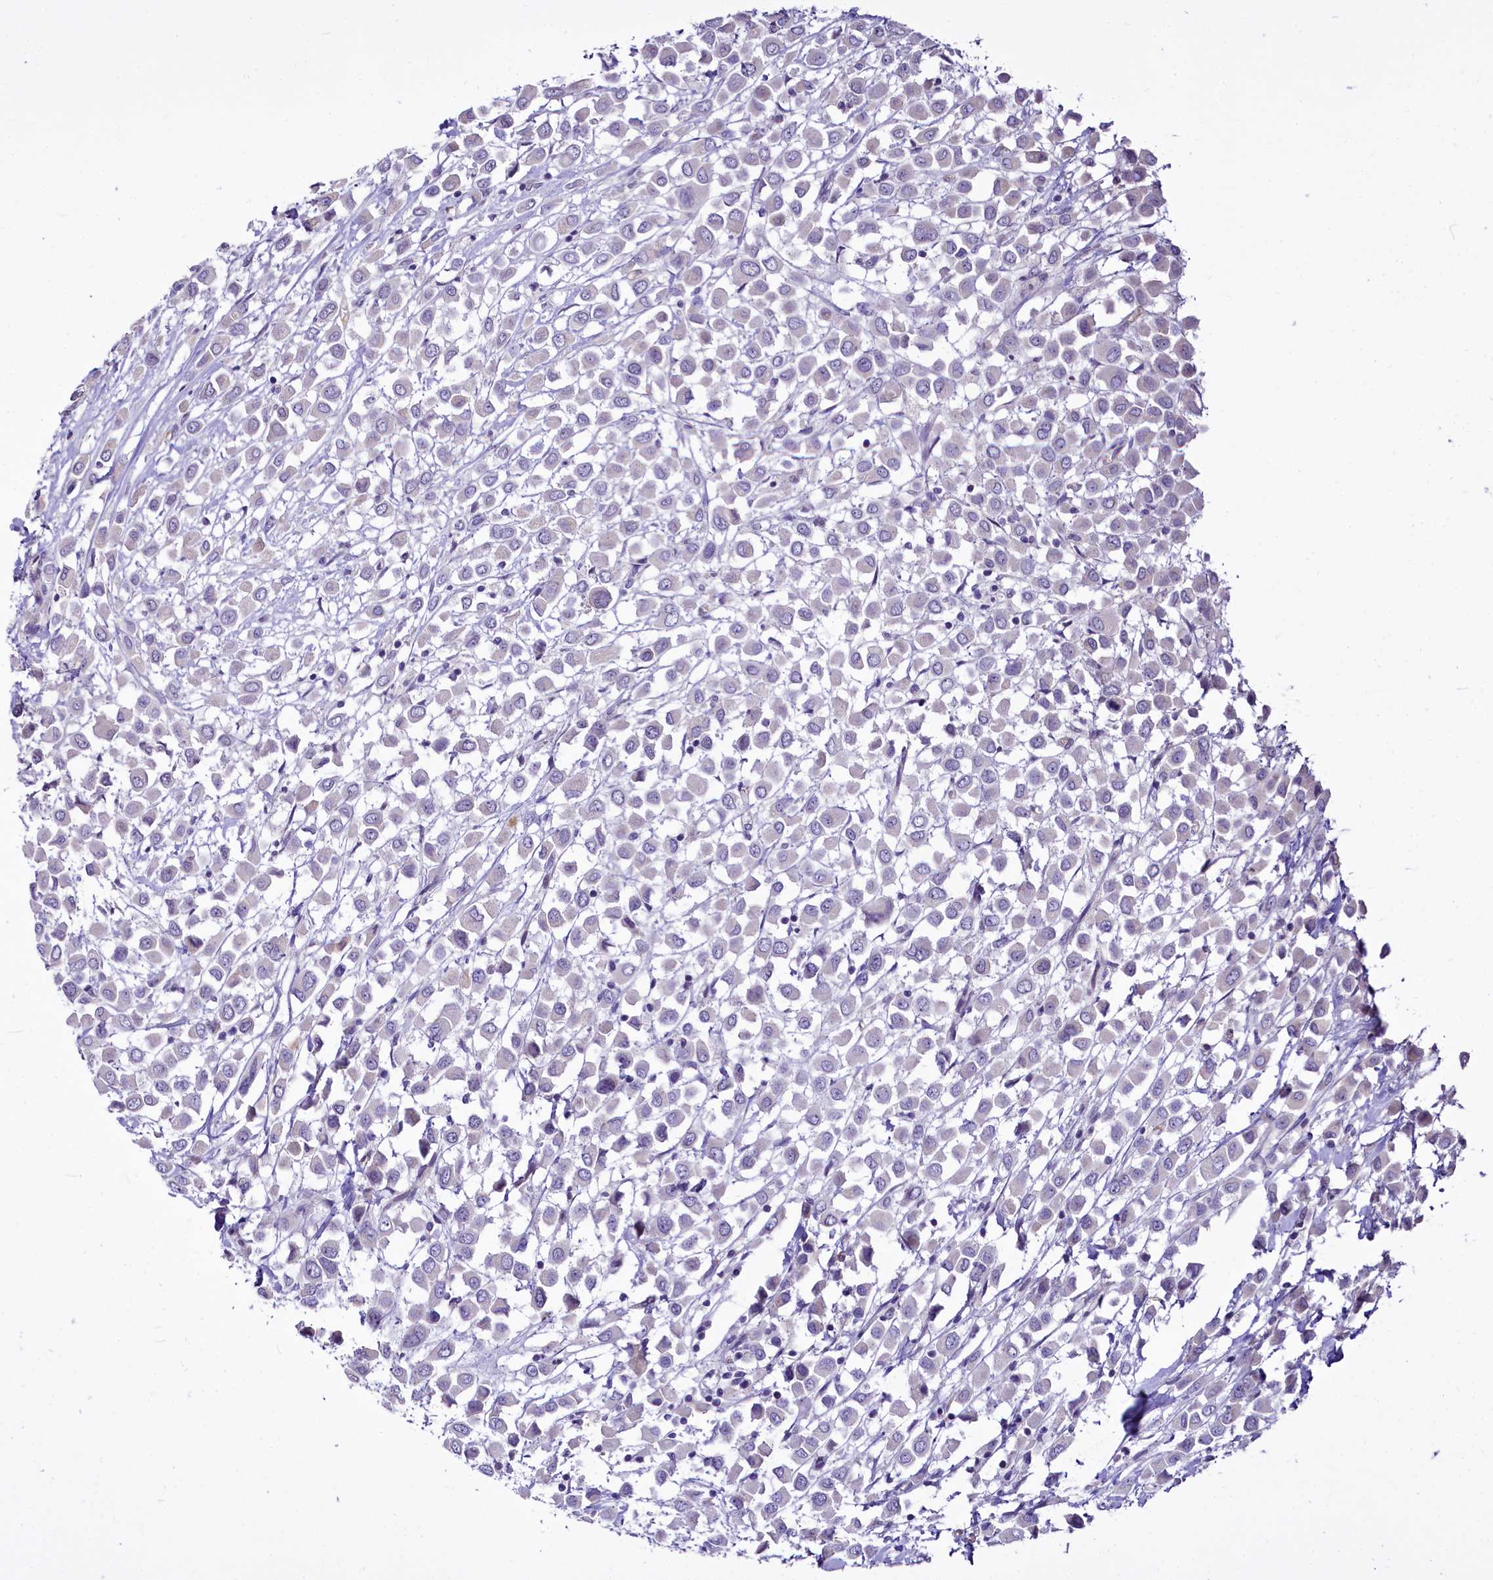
{"staining": {"intensity": "negative", "quantity": "none", "location": "none"}, "tissue": "breast cancer", "cell_type": "Tumor cells", "image_type": "cancer", "snomed": [{"axis": "morphology", "description": "Duct carcinoma"}, {"axis": "topography", "description": "Breast"}], "caption": "High magnification brightfield microscopy of breast invasive ductal carcinoma stained with DAB (brown) and counterstained with hematoxylin (blue): tumor cells show no significant positivity.", "gene": "BANK1", "patient": {"sex": "female", "age": 61}}